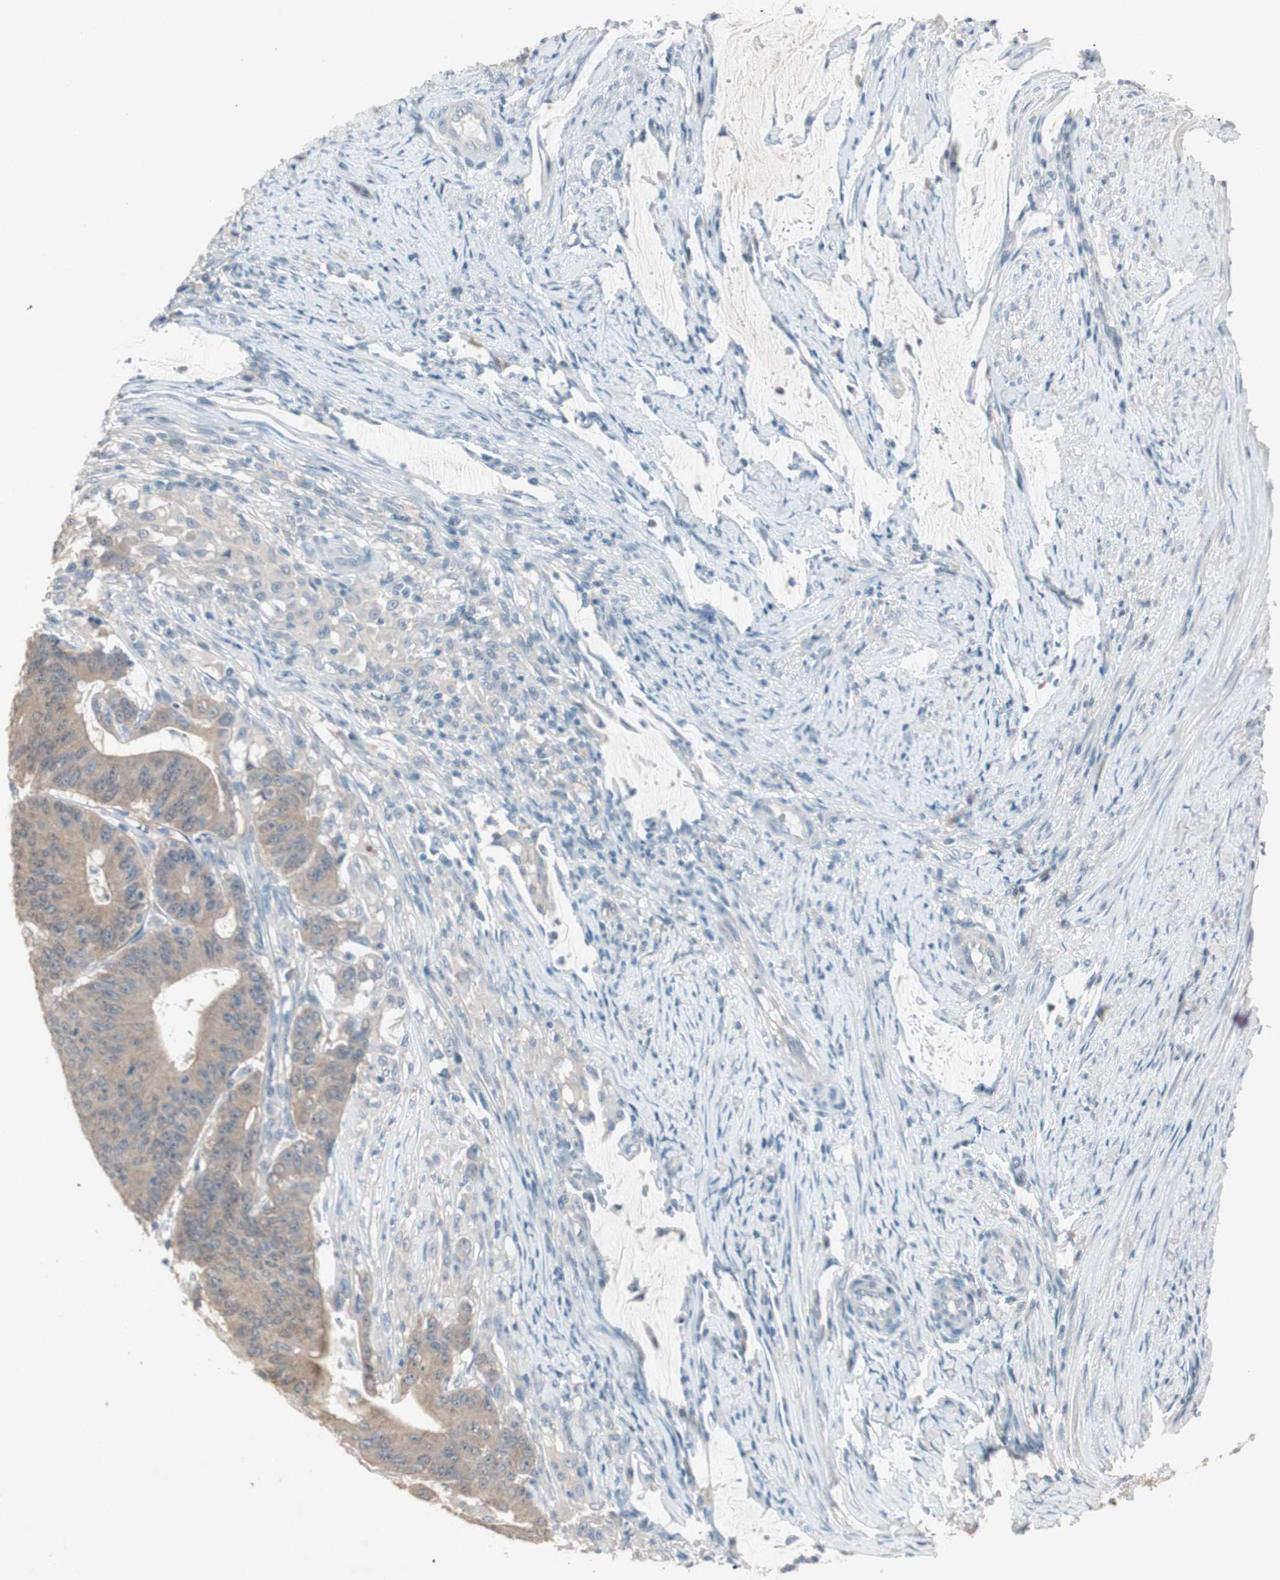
{"staining": {"intensity": "weak", "quantity": ">75%", "location": "cytoplasmic/membranous"}, "tissue": "colorectal cancer", "cell_type": "Tumor cells", "image_type": "cancer", "snomed": [{"axis": "morphology", "description": "Adenocarcinoma, NOS"}, {"axis": "topography", "description": "Colon"}], "caption": "A brown stain highlights weak cytoplasmic/membranous positivity of a protein in colorectal adenocarcinoma tumor cells.", "gene": "KHK", "patient": {"sex": "male", "age": 45}}